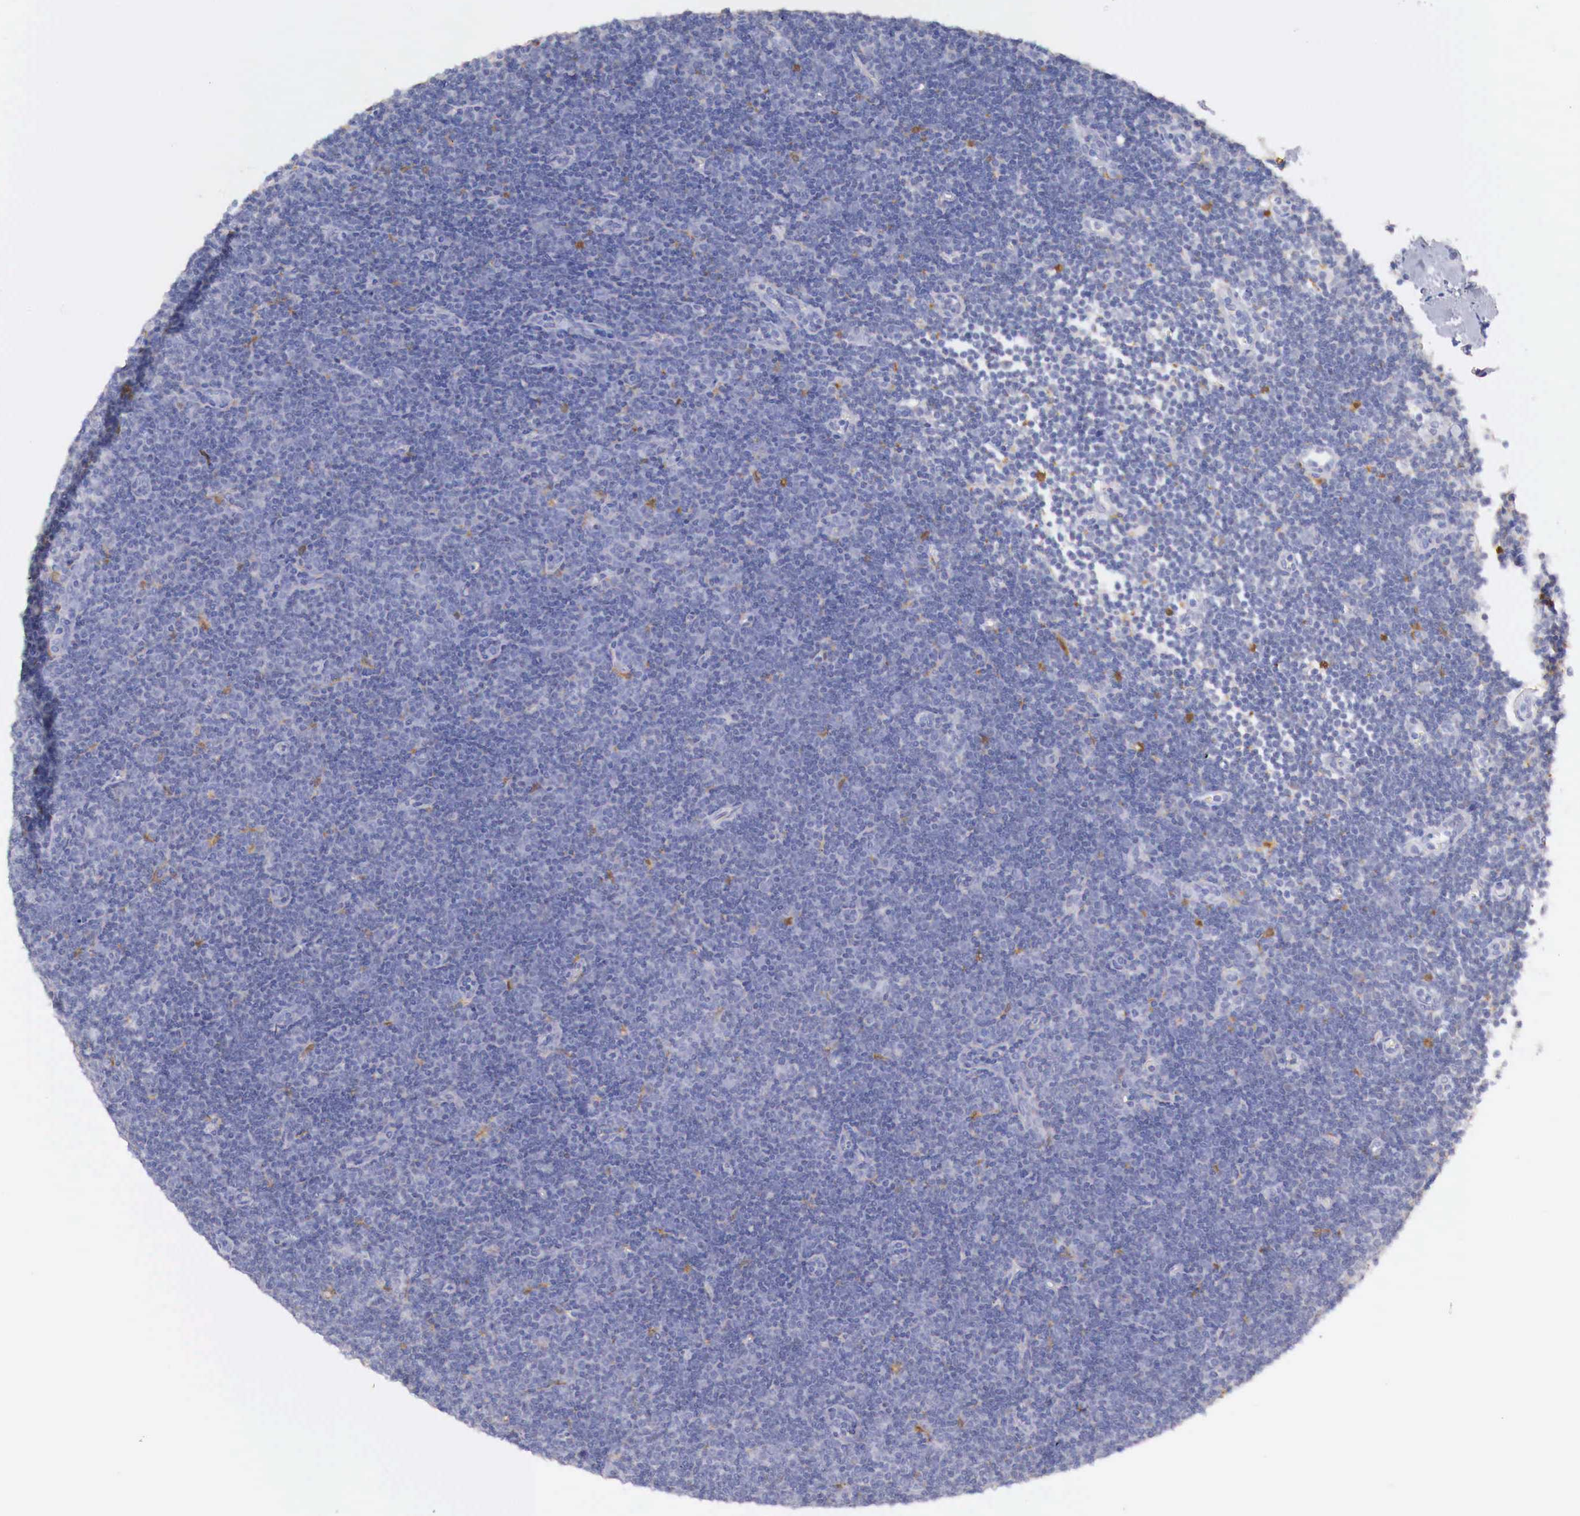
{"staining": {"intensity": "negative", "quantity": "none", "location": "none"}, "tissue": "lymphoma", "cell_type": "Tumor cells", "image_type": "cancer", "snomed": [{"axis": "morphology", "description": "Malignant lymphoma, non-Hodgkin's type, Low grade"}, {"axis": "topography", "description": "Lymph node"}], "caption": "This image is of lymphoma stained with immunohistochemistry to label a protein in brown with the nuclei are counter-stained blue. There is no expression in tumor cells.", "gene": "RENBP", "patient": {"sex": "male", "age": 57}}